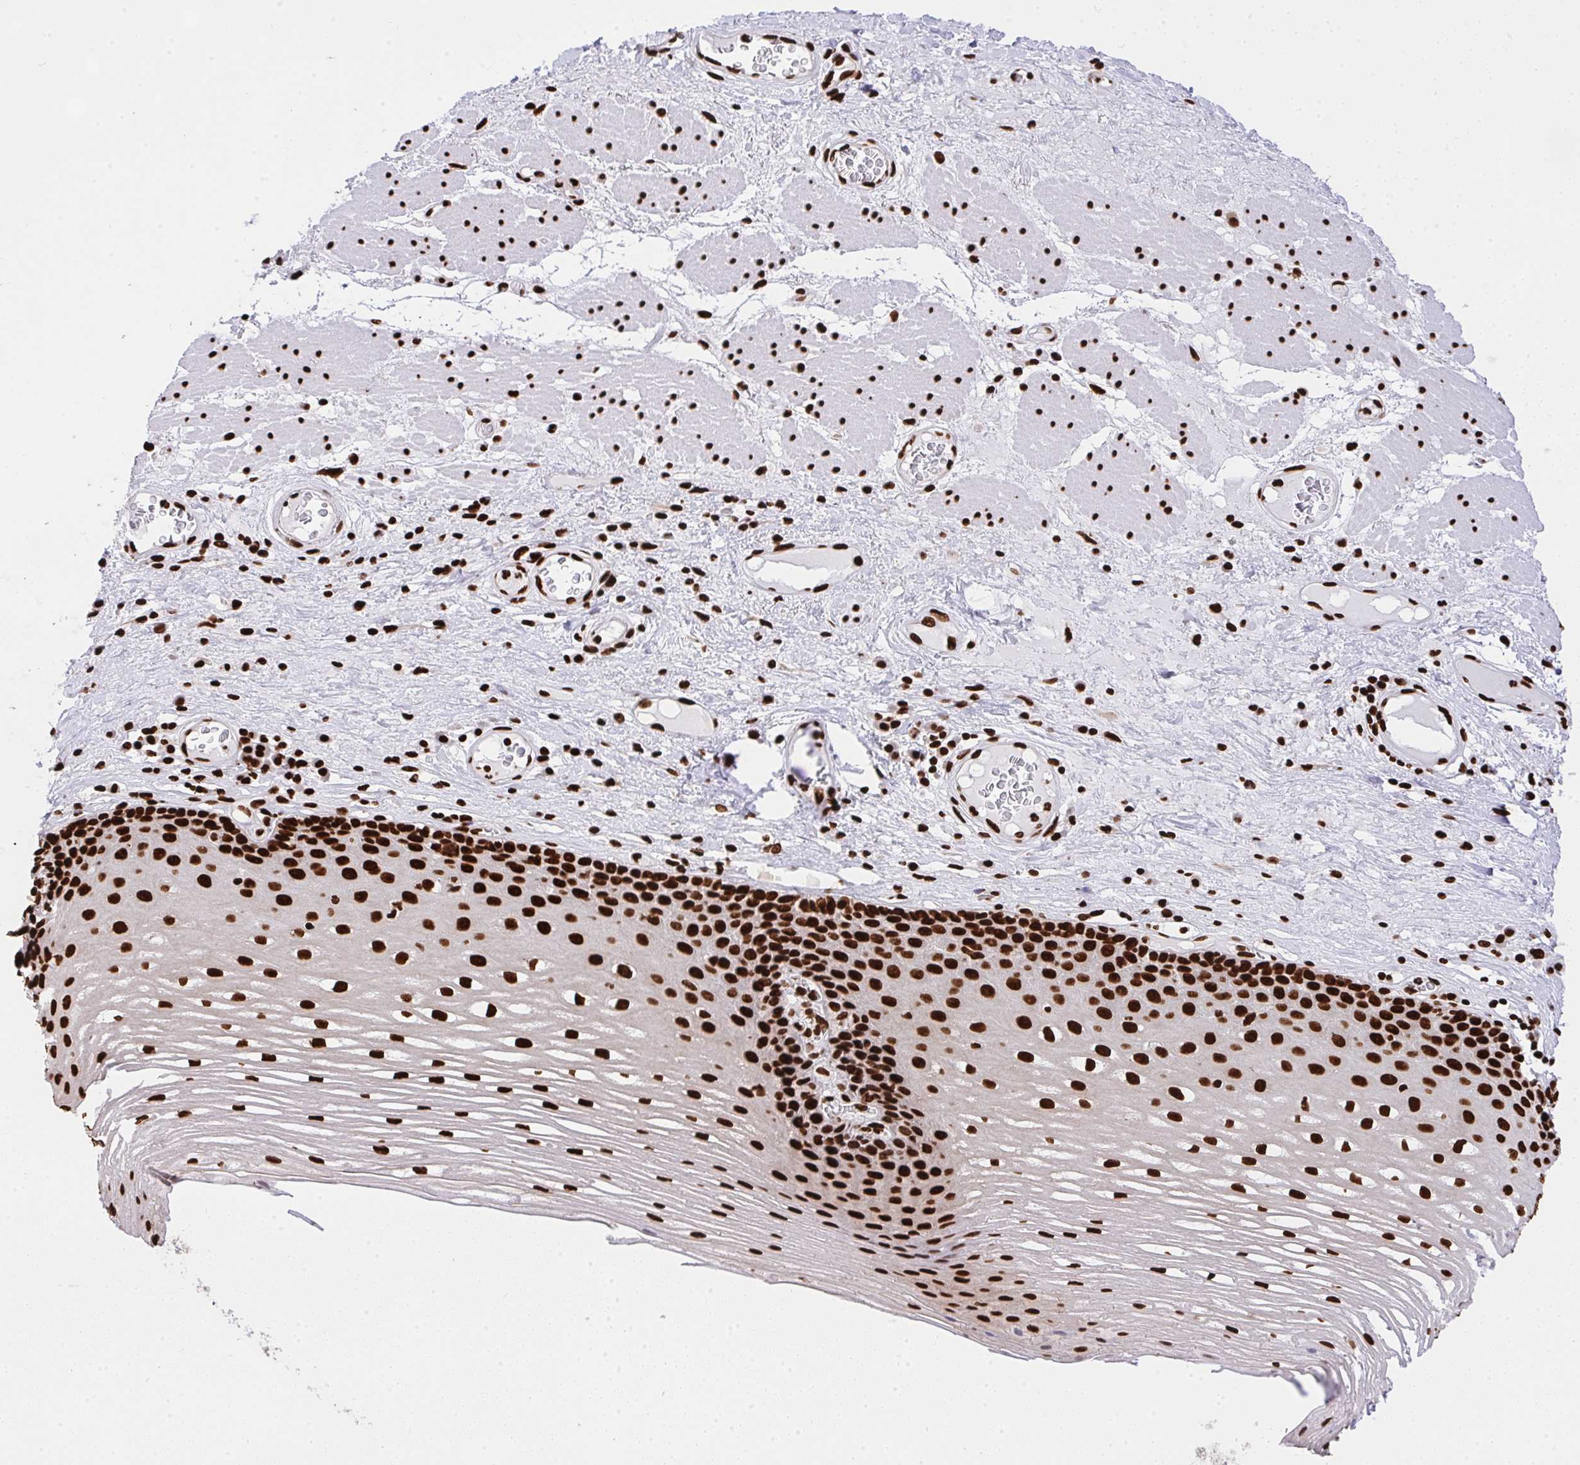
{"staining": {"intensity": "strong", "quantity": ">75%", "location": "nuclear"}, "tissue": "esophagus", "cell_type": "Squamous epithelial cells", "image_type": "normal", "snomed": [{"axis": "morphology", "description": "Normal tissue, NOS"}, {"axis": "topography", "description": "Esophagus"}], "caption": "Benign esophagus reveals strong nuclear staining in about >75% of squamous epithelial cells.", "gene": "HNRNPL", "patient": {"sex": "male", "age": 62}}